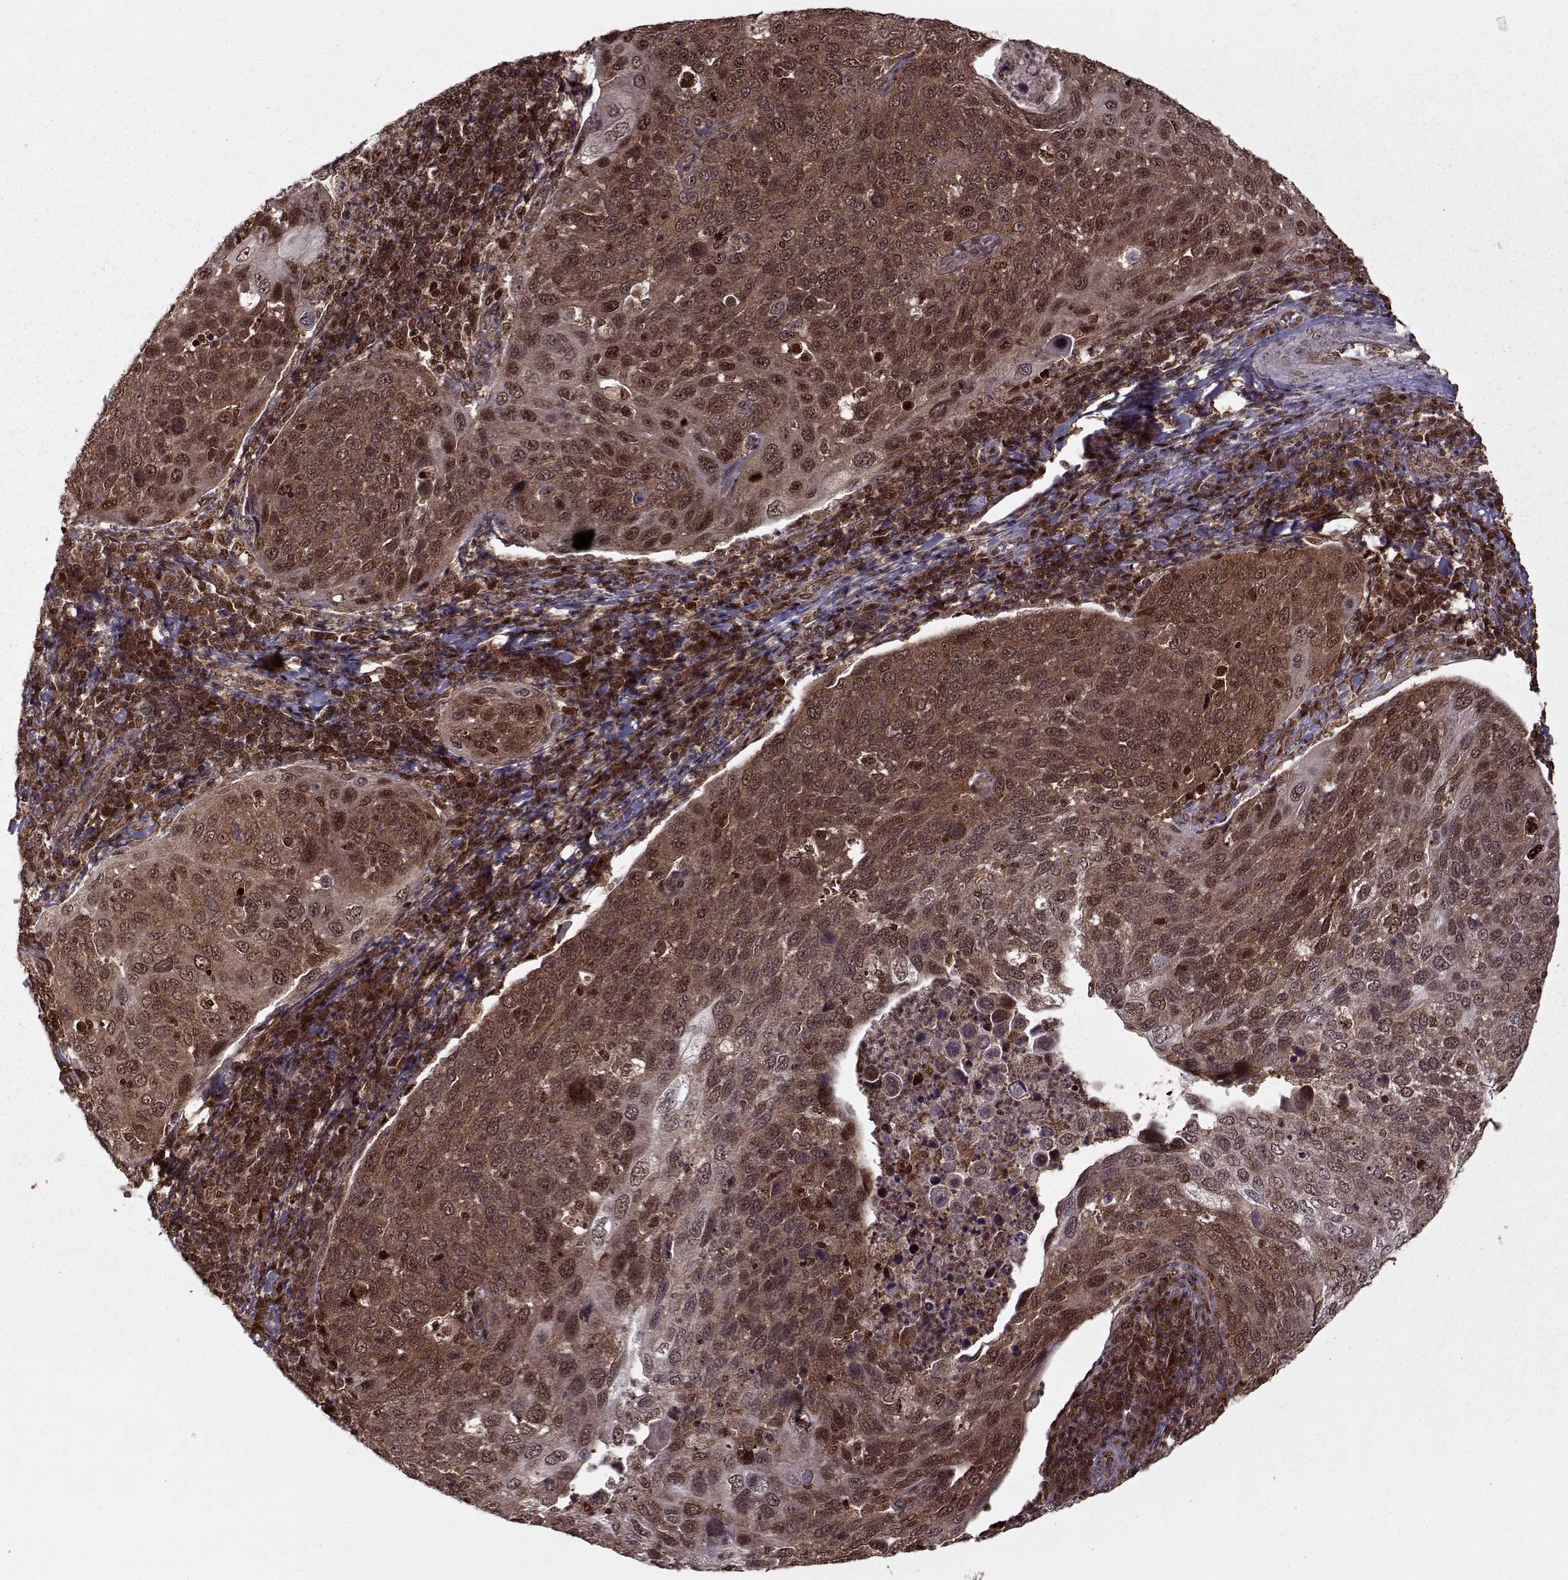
{"staining": {"intensity": "strong", "quantity": ">75%", "location": "cytoplasmic/membranous"}, "tissue": "cervical cancer", "cell_type": "Tumor cells", "image_type": "cancer", "snomed": [{"axis": "morphology", "description": "Squamous cell carcinoma, NOS"}, {"axis": "topography", "description": "Cervix"}], "caption": "A photomicrograph showing strong cytoplasmic/membranous expression in approximately >75% of tumor cells in cervical cancer (squamous cell carcinoma), as visualized by brown immunohistochemical staining.", "gene": "PSMA7", "patient": {"sex": "female", "age": 54}}